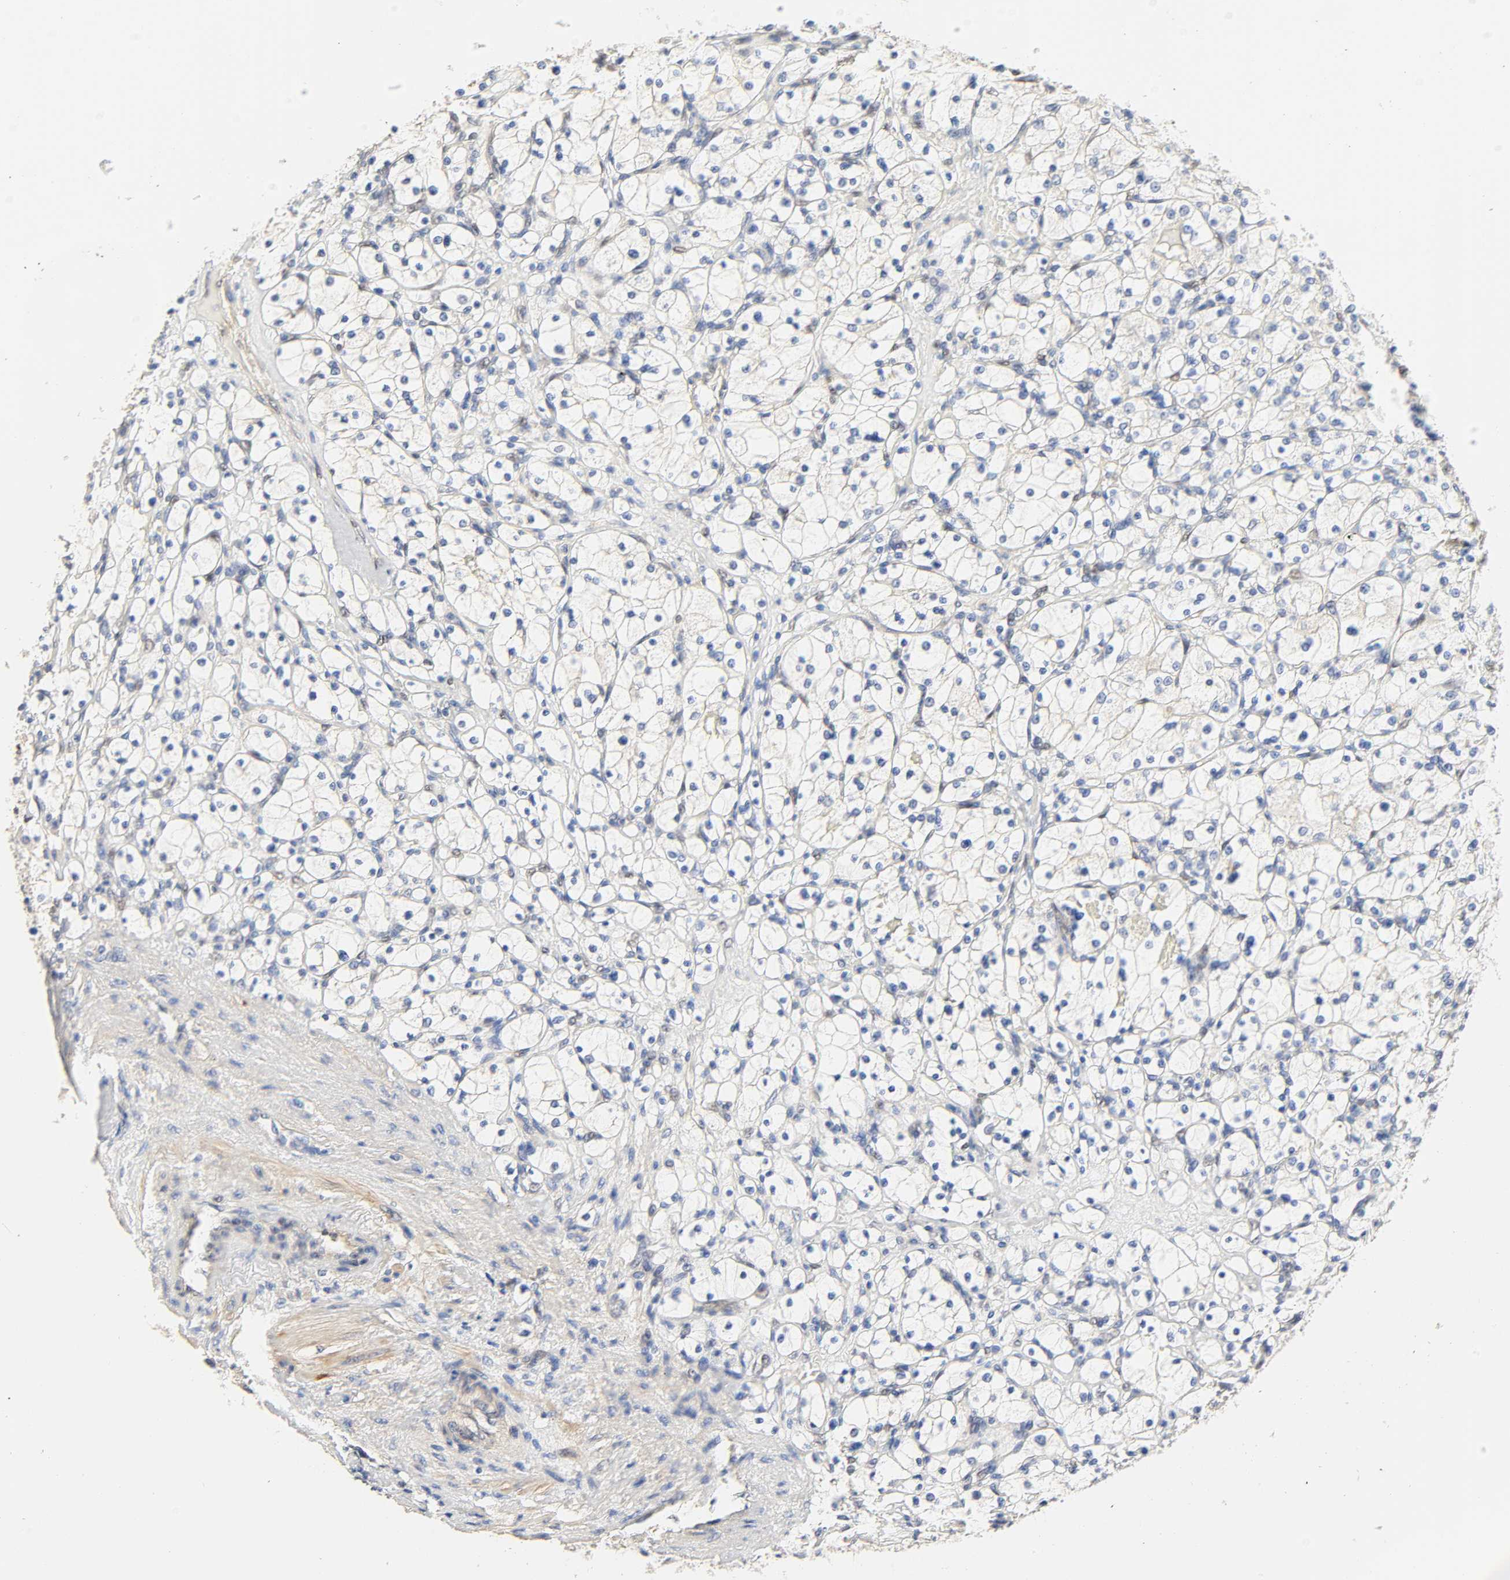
{"staining": {"intensity": "negative", "quantity": "none", "location": "none"}, "tissue": "renal cancer", "cell_type": "Tumor cells", "image_type": "cancer", "snomed": [{"axis": "morphology", "description": "Adenocarcinoma, NOS"}, {"axis": "topography", "description": "Kidney"}], "caption": "A high-resolution histopathology image shows immunohistochemistry (IHC) staining of adenocarcinoma (renal), which exhibits no significant staining in tumor cells. The staining is performed using DAB (3,3'-diaminobenzidine) brown chromogen with nuclei counter-stained in using hematoxylin.", "gene": "BORCS8-MEF2B", "patient": {"sex": "female", "age": 83}}